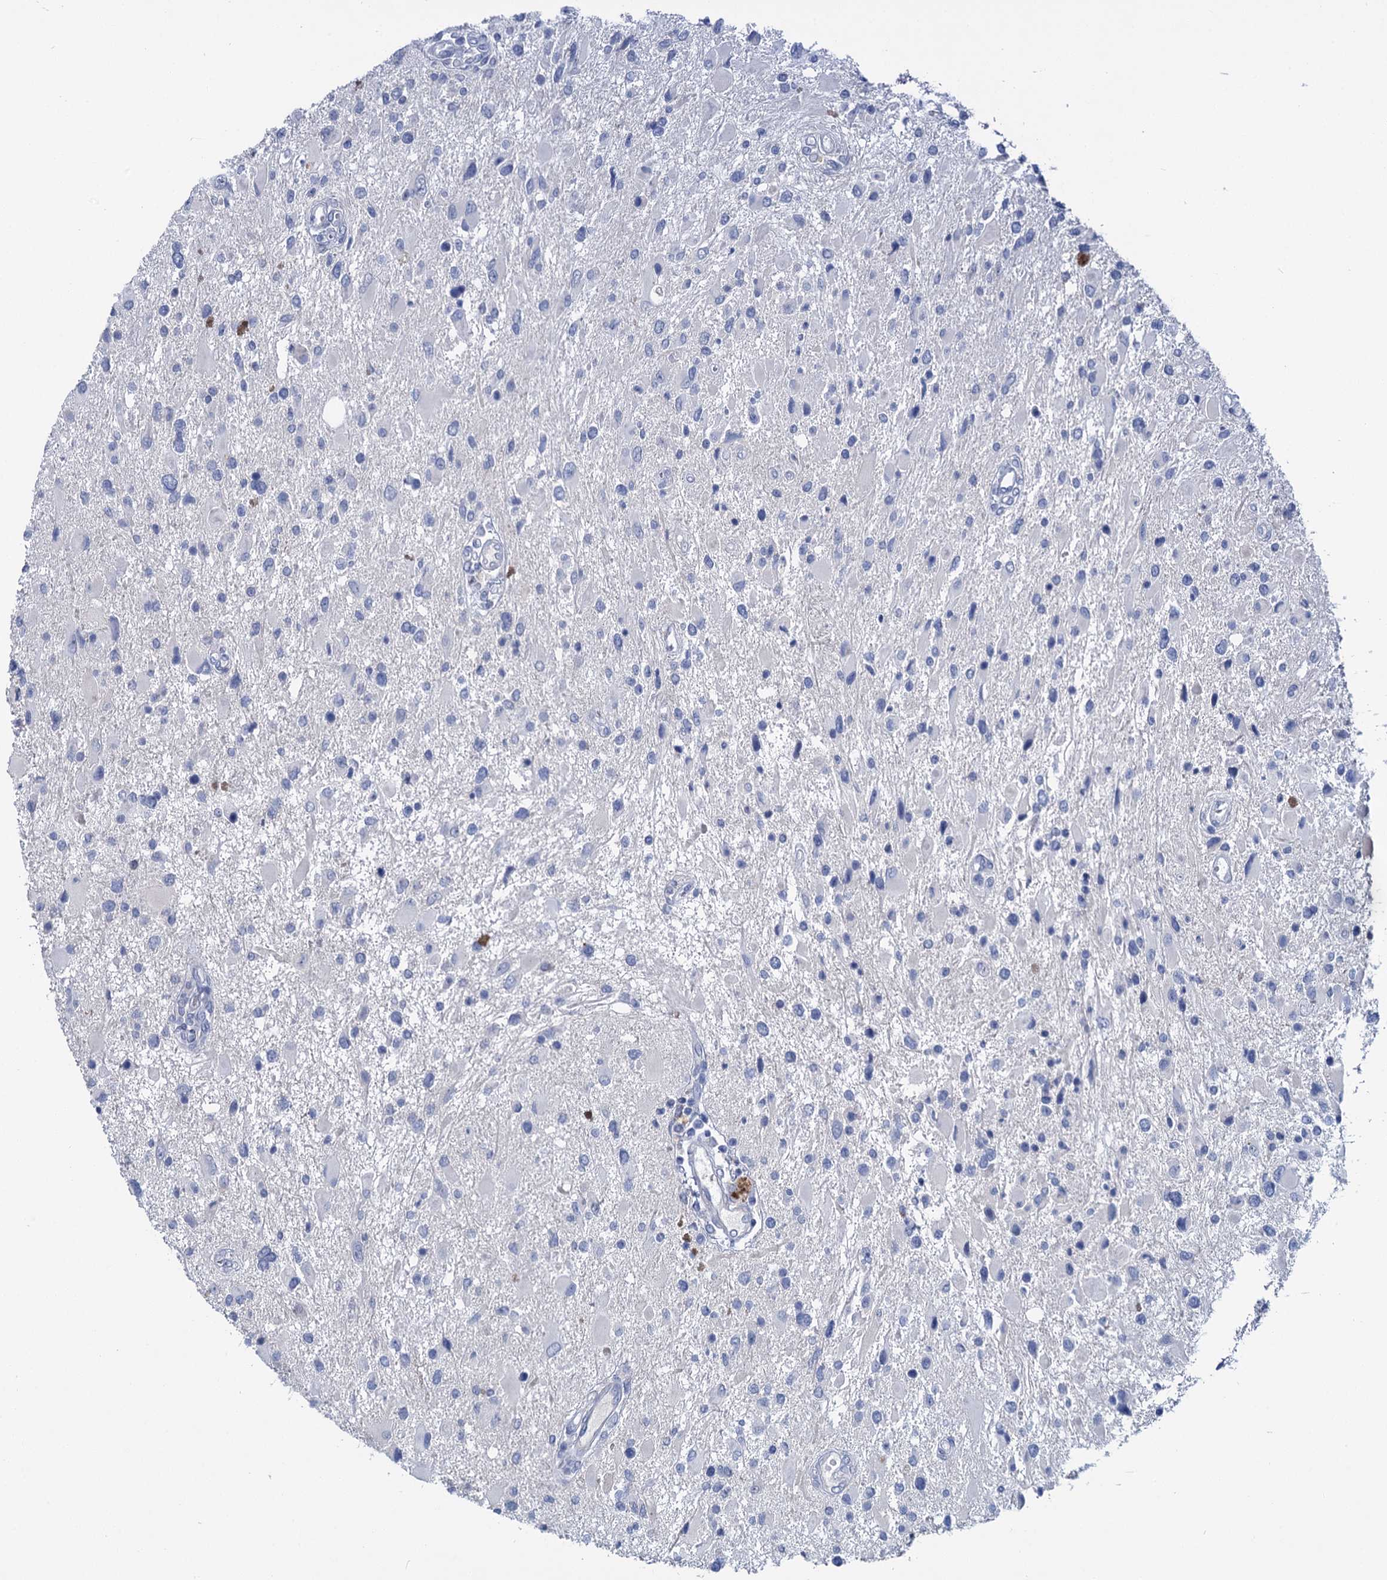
{"staining": {"intensity": "negative", "quantity": "none", "location": "none"}, "tissue": "glioma", "cell_type": "Tumor cells", "image_type": "cancer", "snomed": [{"axis": "morphology", "description": "Glioma, malignant, High grade"}, {"axis": "topography", "description": "Brain"}], "caption": "DAB immunohistochemical staining of human glioma demonstrates no significant staining in tumor cells.", "gene": "ANKRD42", "patient": {"sex": "male", "age": 53}}